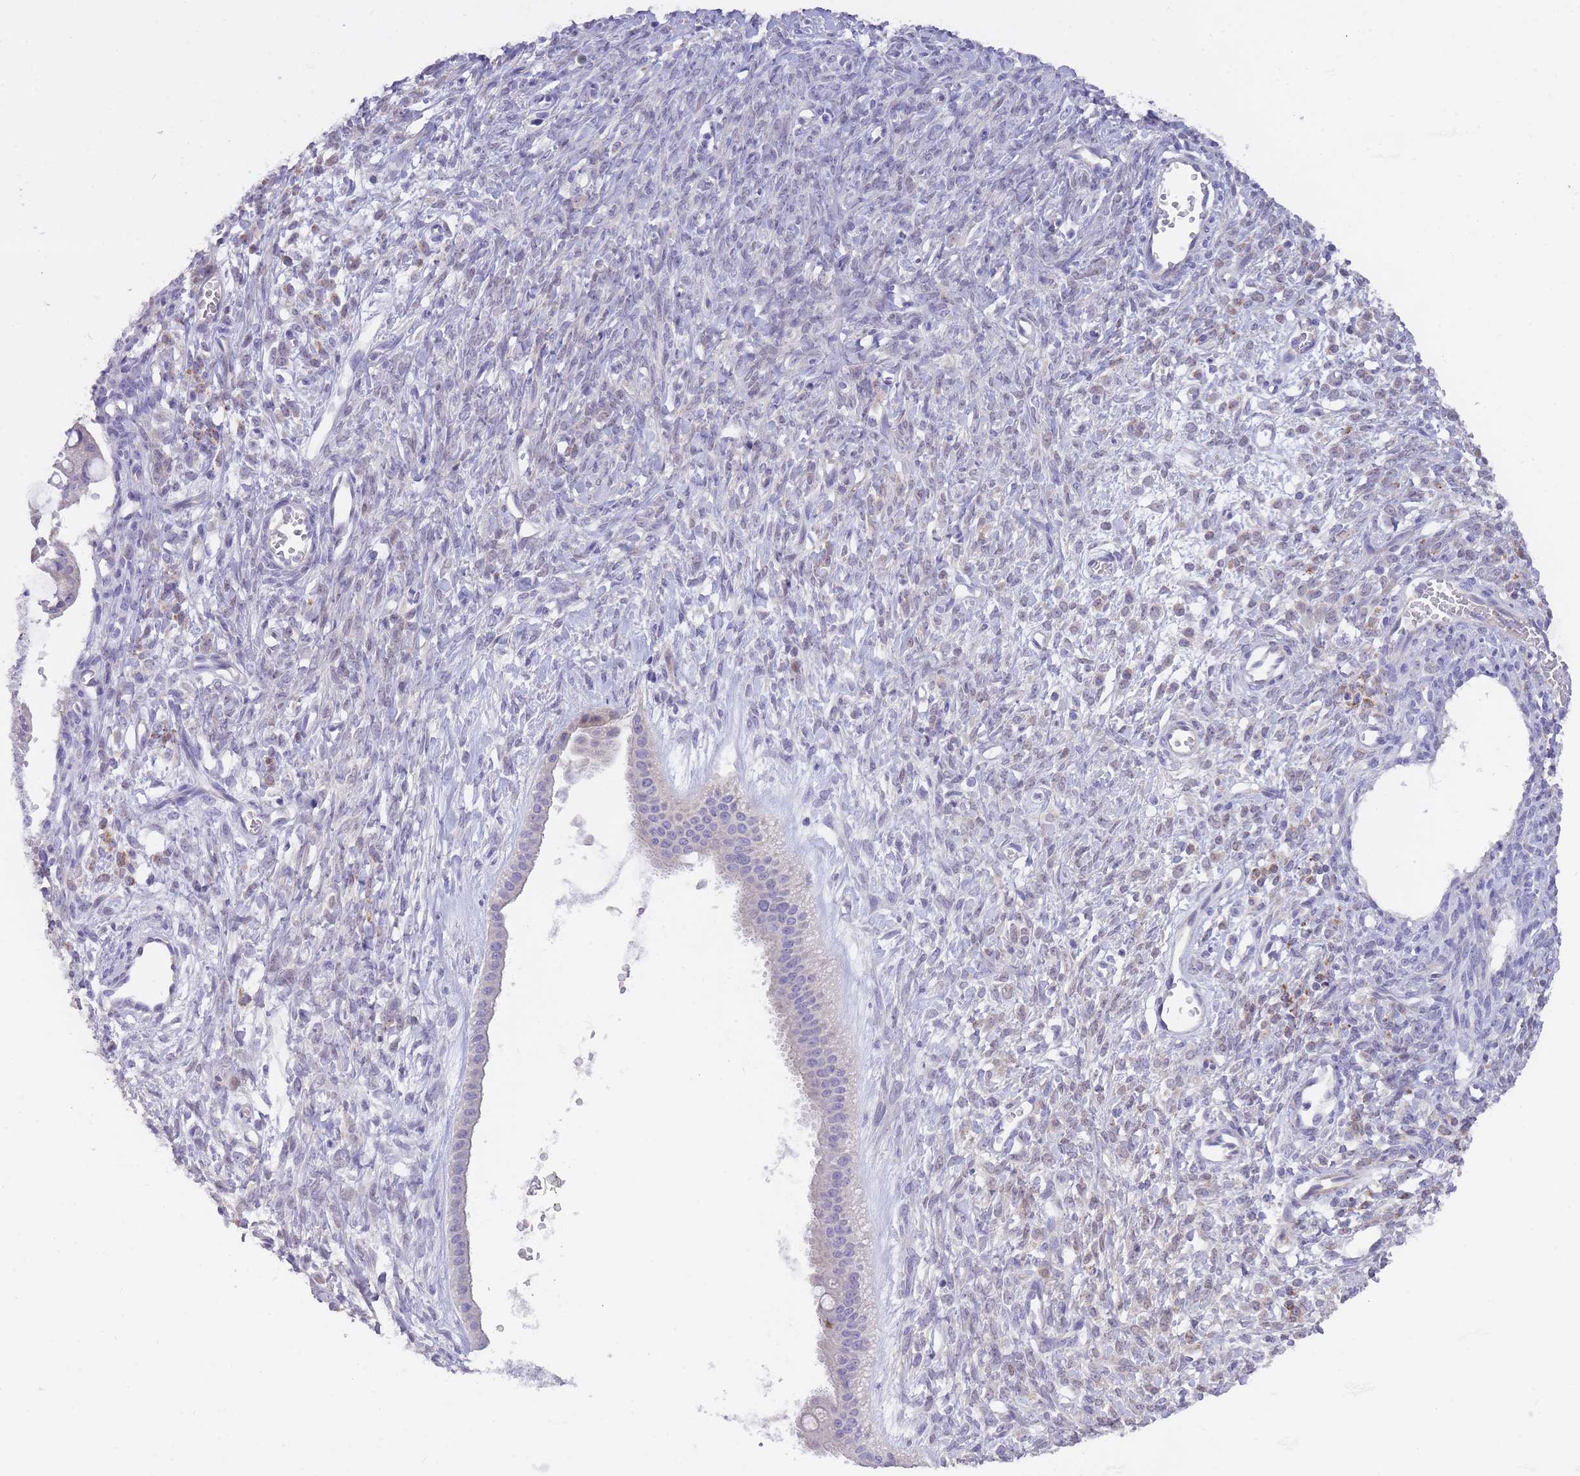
{"staining": {"intensity": "moderate", "quantity": "<25%", "location": "cytoplasmic/membranous"}, "tissue": "ovarian cancer", "cell_type": "Tumor cells", "image_type": "cancer", "snomed": [{"axis": "morphology", "description": "Cystadenocarcinoma, mucinous, NOS"}, {"axis": "topography", "description": "Ovary"}], "caption": "Immunohistochemical staining of ovarian cancer (mucinous cystadenocarcinoma) exhibits low levels of moderate cytoplasmic/membranous protein staining in approximately <25% of tumor cells.", "gene": "QTRT1", "patient": {"sex": "female", "age": 73}}